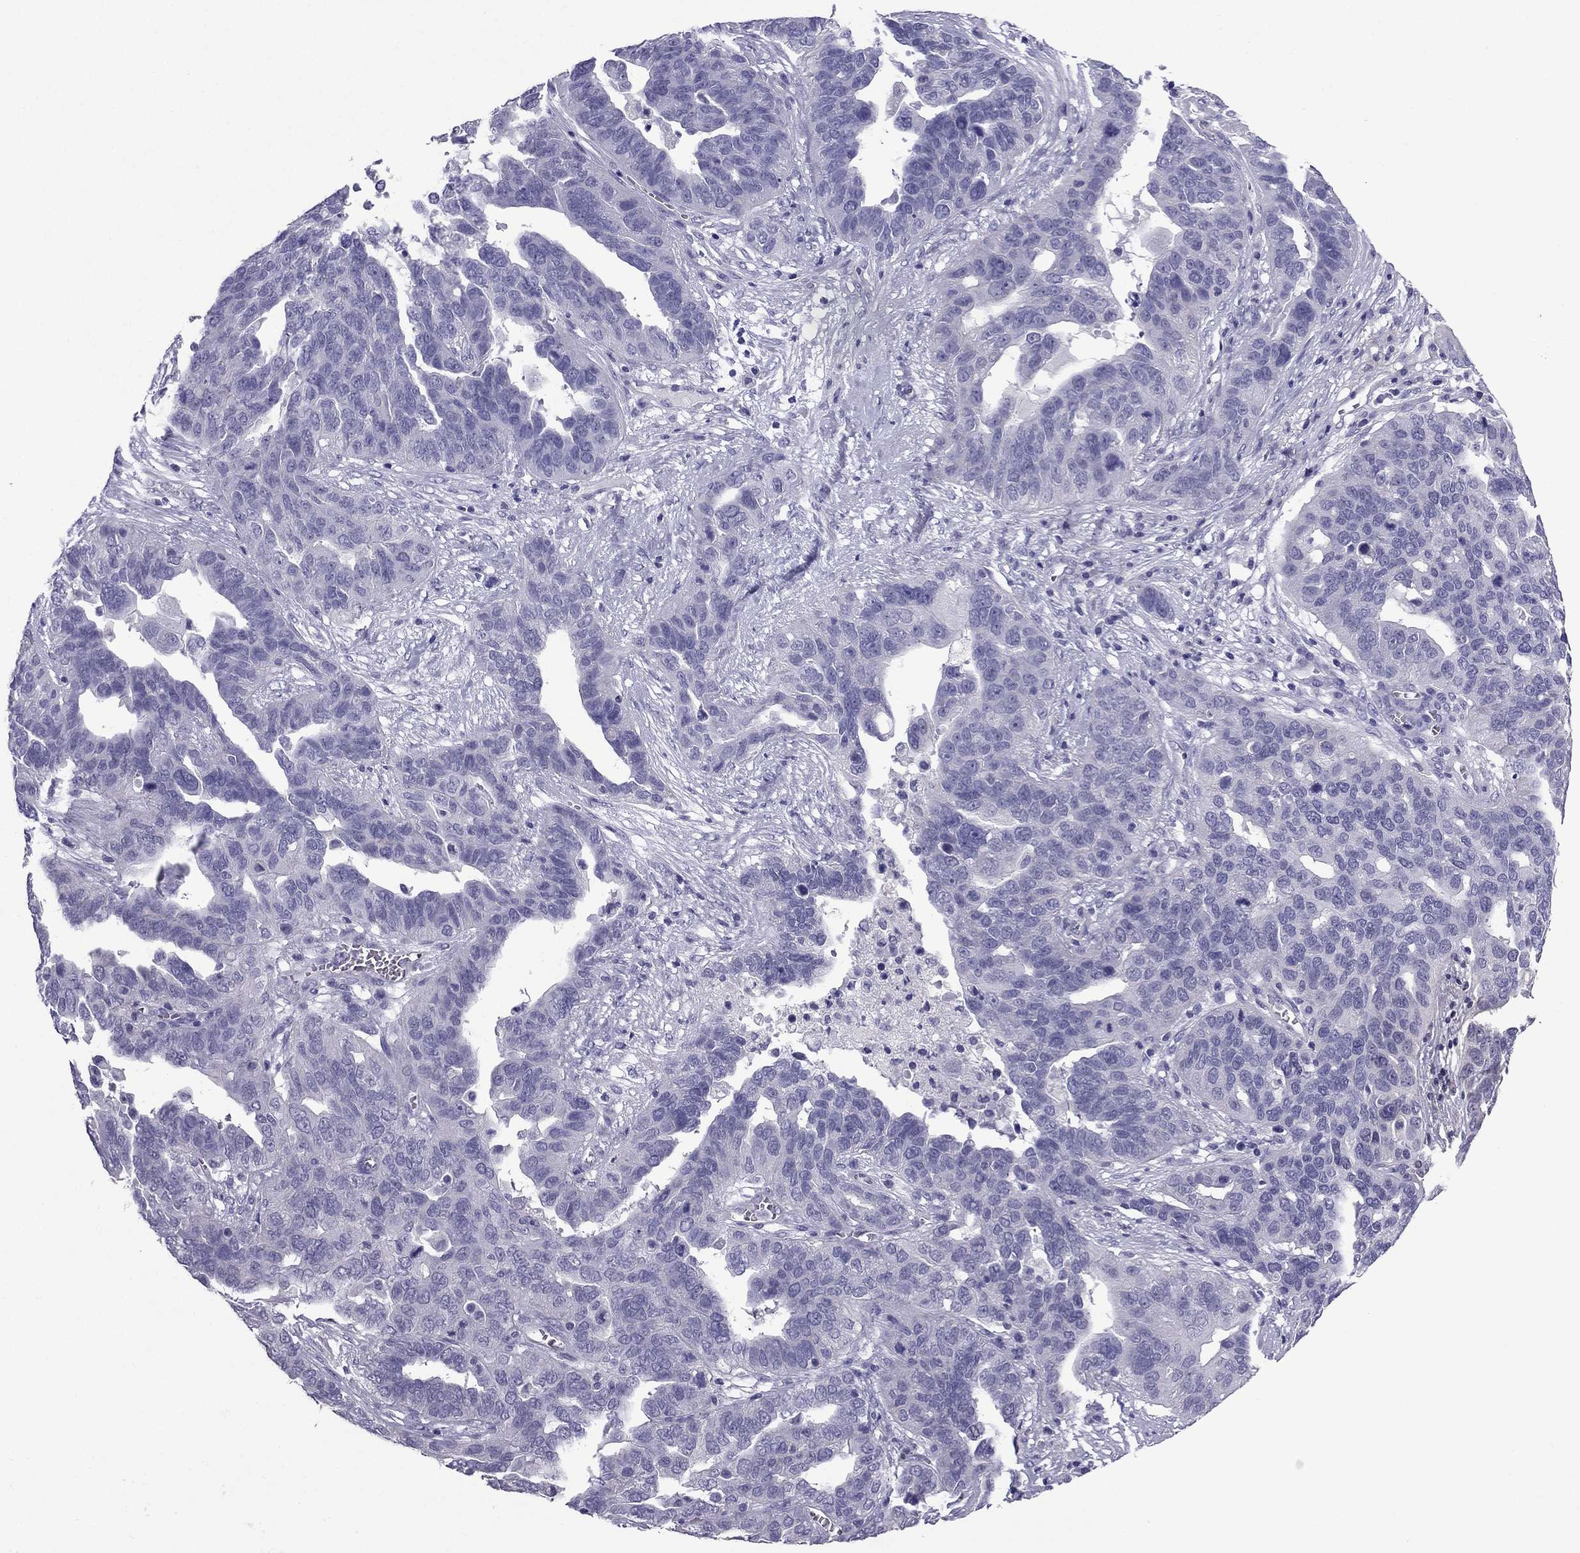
{"staining": {"intensity": "negative", "quantity": "none", "location": "none"}, "tissue": "ovarian cancer", "cell_type": "Tumor cells", "image_type": "cancer", "snomed": [{"axis": "morphology", "description": "Carcinoma, endometroid"}, {"axis": "topography", "description": "Soft tissue"}, {"axis": "topography", "description": "Ovary"}], "caption": "Tumor cells are negative for protein expression in human ovarian cancer.", "gene": "PDE6A", "patient": {"sex": "female", "age": 52}}